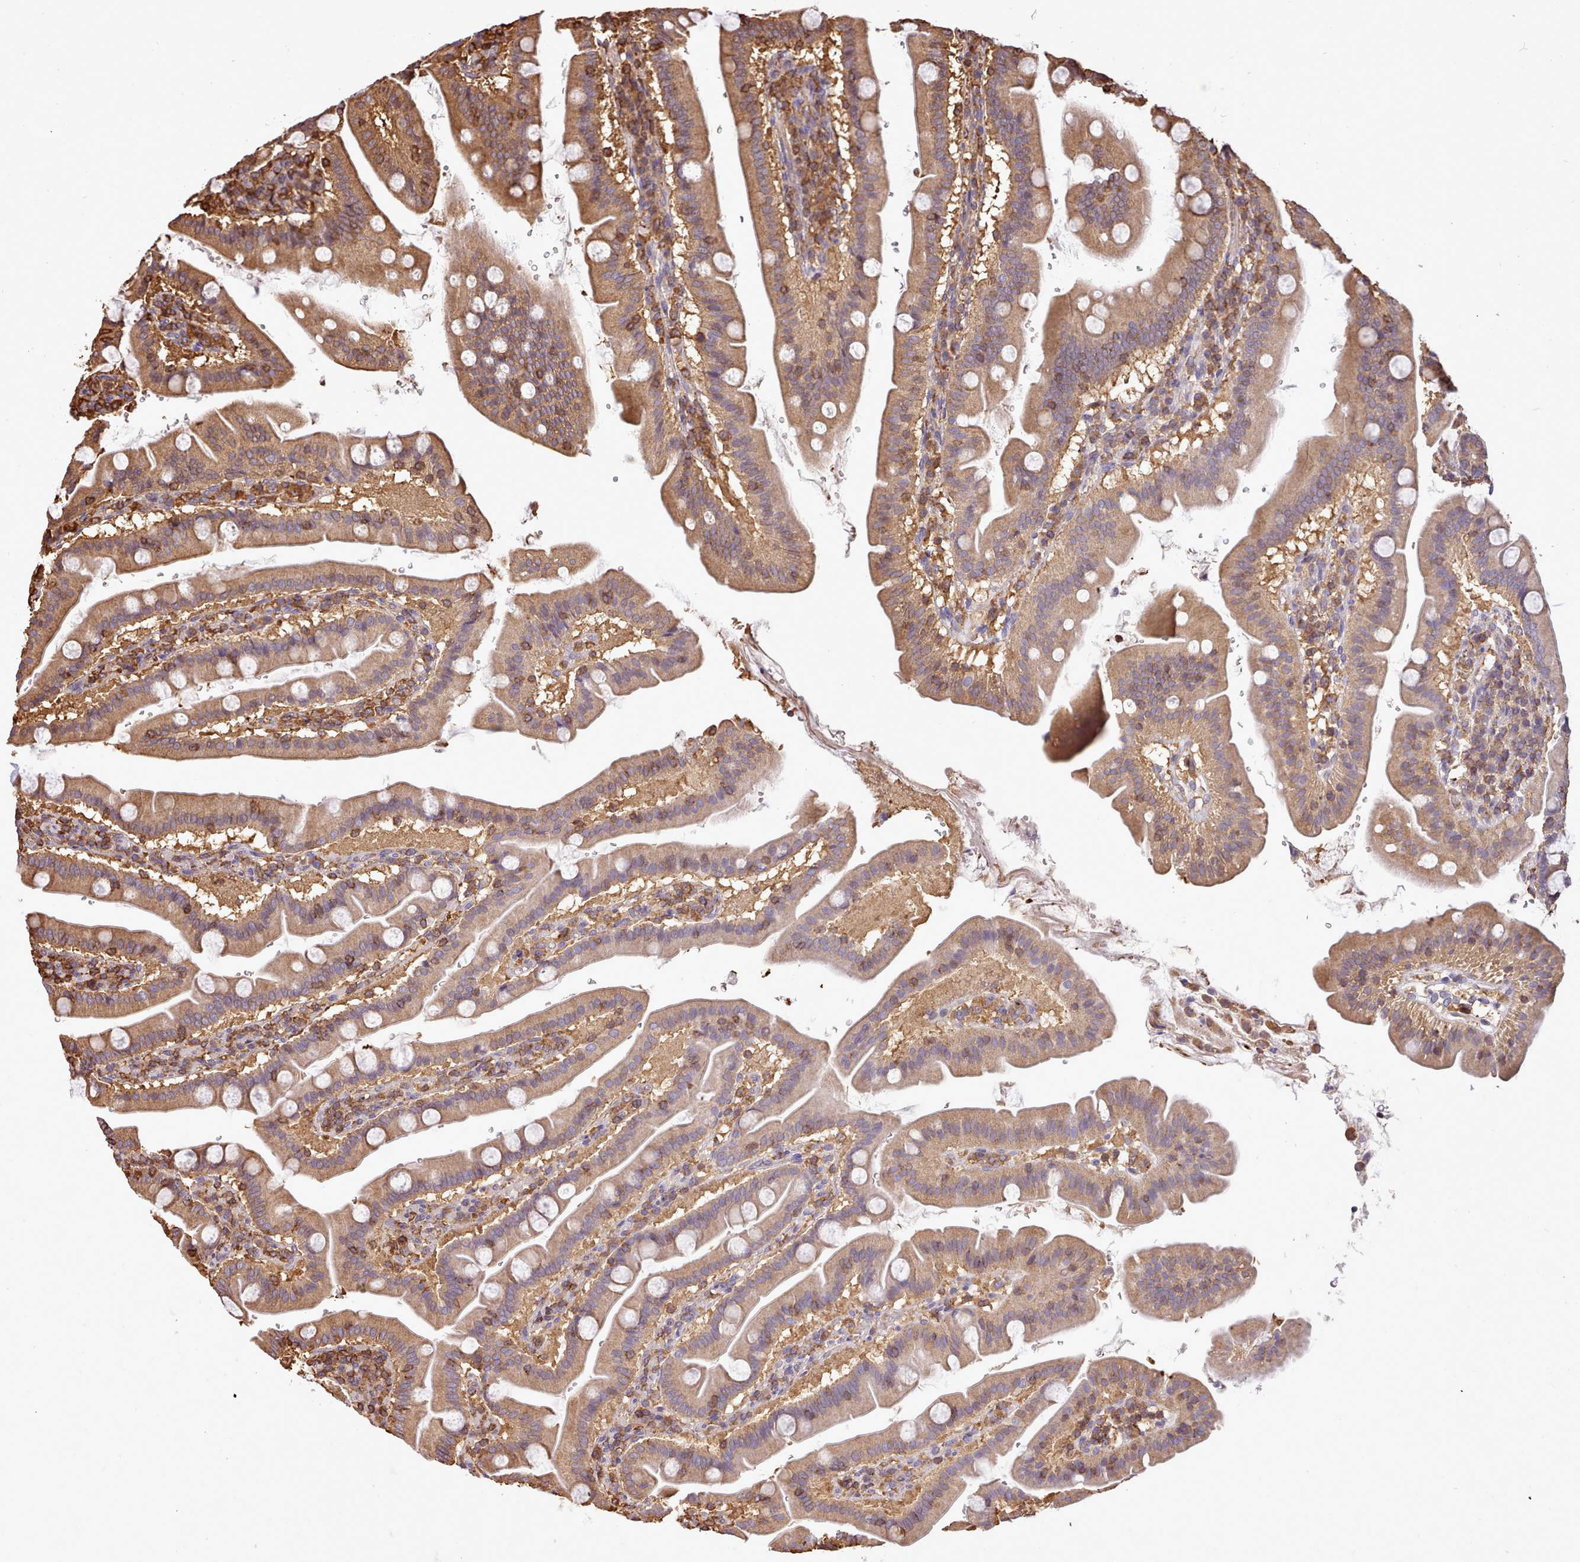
{"staining": {"intensity": "moderate", "quantity": ">75%", "location": "cytoplasmic/membranous"}, "tissue": "duodenum", "cell_type": "Glandular cells", "image_type": "normal", "snomed": [{"axis": "morphology", "description": "Normal tissue, NOS"}, {"axis": "morphology", "description": "Adenocarcinoma, NOS"}, {"axis": "topography", "description": "Pancreas"}, {"axis": "topography", "description": "Duodenum"}], "caption": "DAB (3,3'-diaminobenzidine) immunohistochemical staining of unremarkable human duodenum demonstrates moderate cytoplasmic/membranous protein staining in about >75% of glandular cells. The protein is shown in brown color, while the nuclei are stained blue.", "gene": "CAPZA1", "patient": {"sex": "male", "age": 50}}